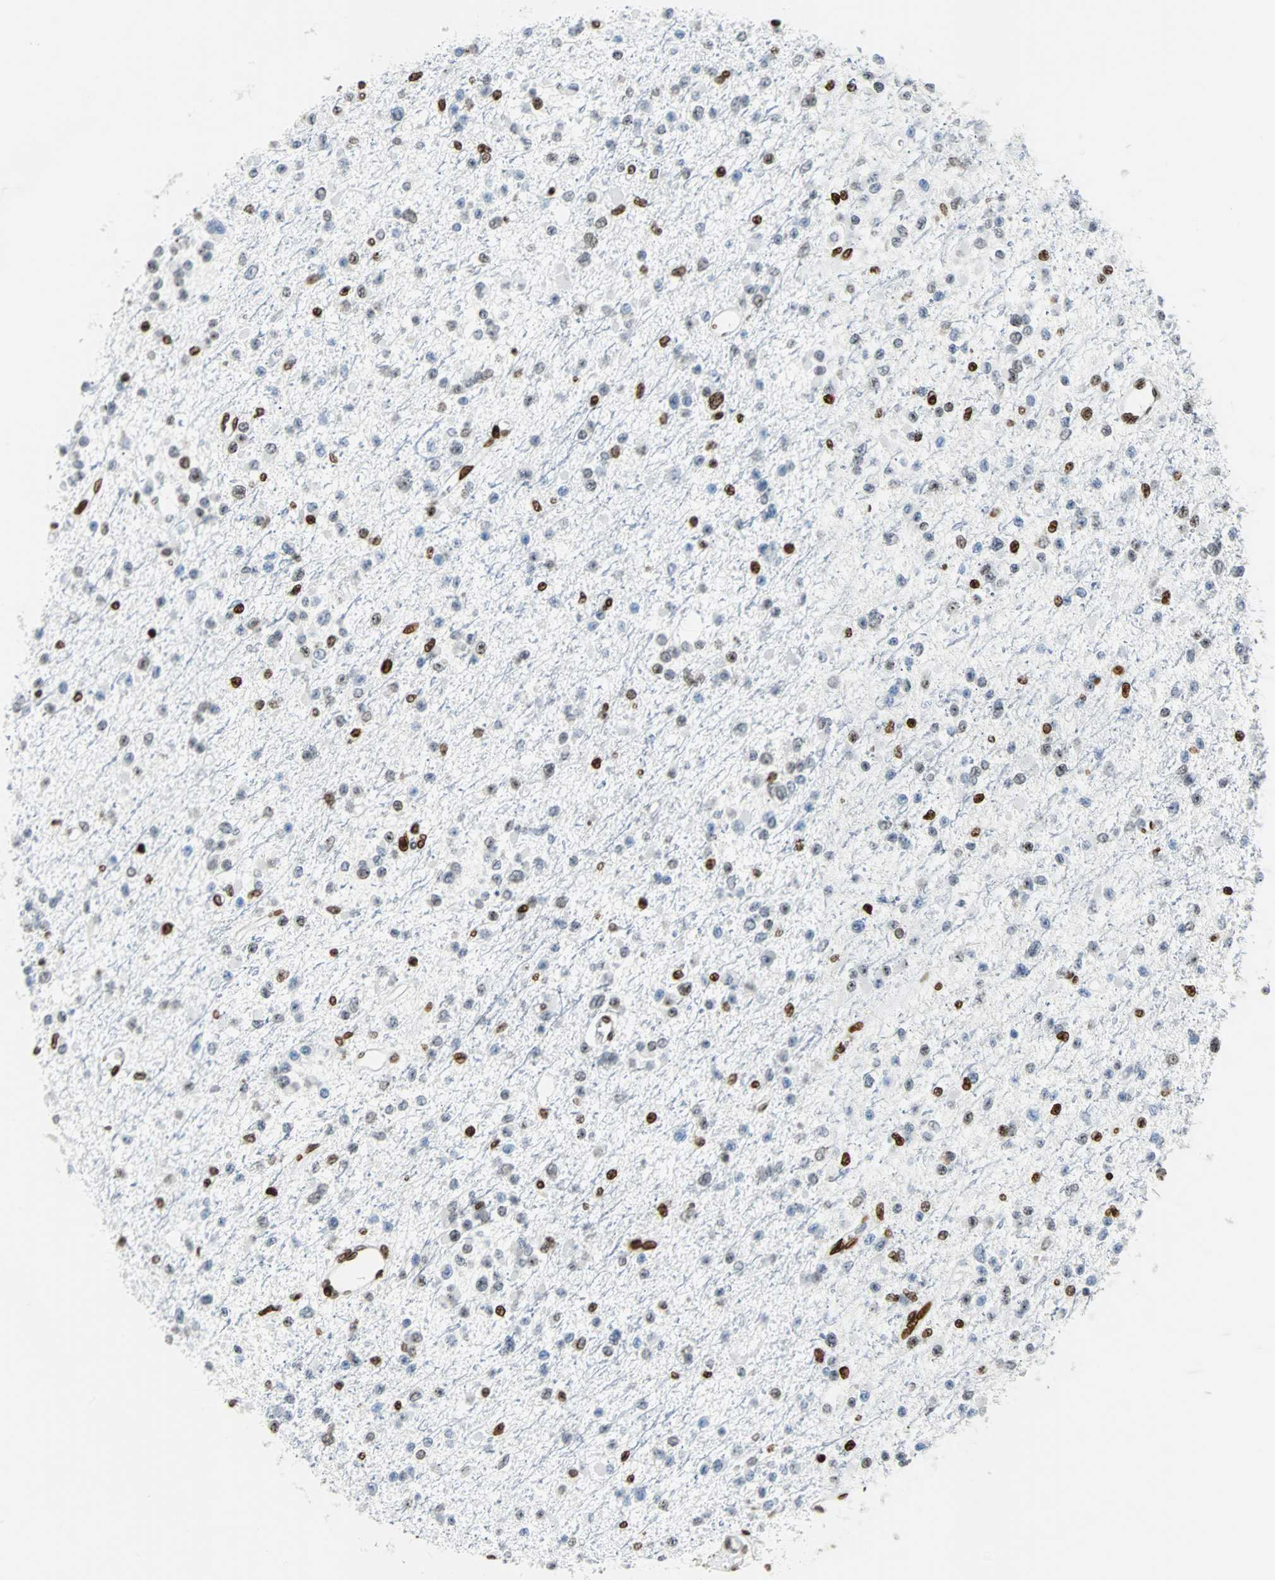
{"staining": {"intensity": "moderate", "quantity": "25%-75%", "location": "nuclear"}, "tissue": "glioma", "cell_type": "Tumor cells", "image_type": "cancer", "snomed": [{"axis": "morphology", "description": "Glioma, malignant, Low grade"}, {"axis": "topography", "description": "Brain"}], "caption": "Protein staining of glioma tissue exhibits moderate nuclear positivity in approximately 25%-75% of tumor cells.", "gene": "ZNF131", "patient": {"sex": "female", "age": 22}}